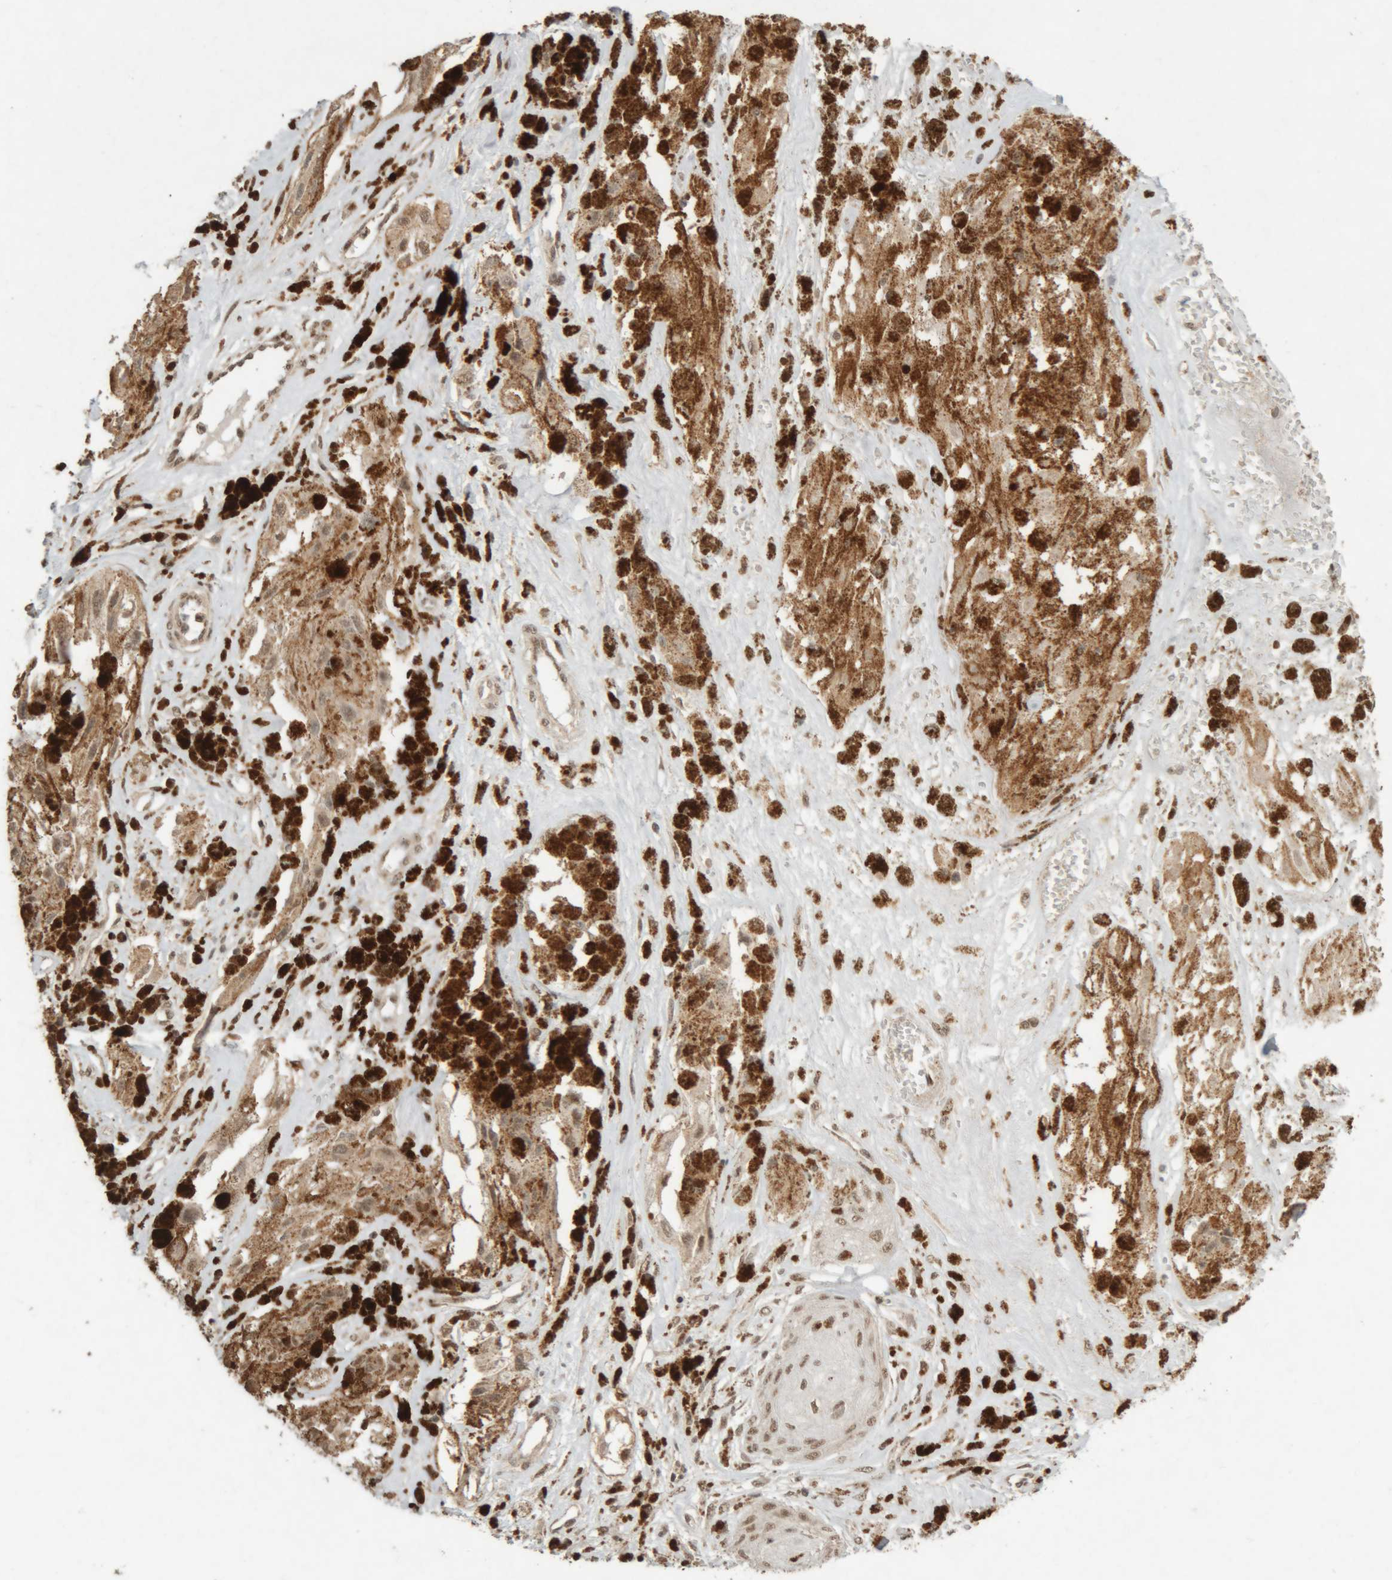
{"staining": {"intensity": "moderate", "quantity": ">75%", "location": "cytoplasmic/membranous,nuclear"}, "tissue": "melanoma", "cell_type": "Tumor cells", "image_type": "cancer", "snomed": [{"axis": "morphology", "description": "Malignant melanoma, NOS"}, {"axis": "topography", "description": "Skin"}], "caption": "Protein expression analysis of malignant melanoma demonstrates moderate cytoplasmic/membranous and nuclear staining in approximately >75% of tumor cells.", "gene": "KEAP1", "patient": {"sex": "male", "age": 88}}